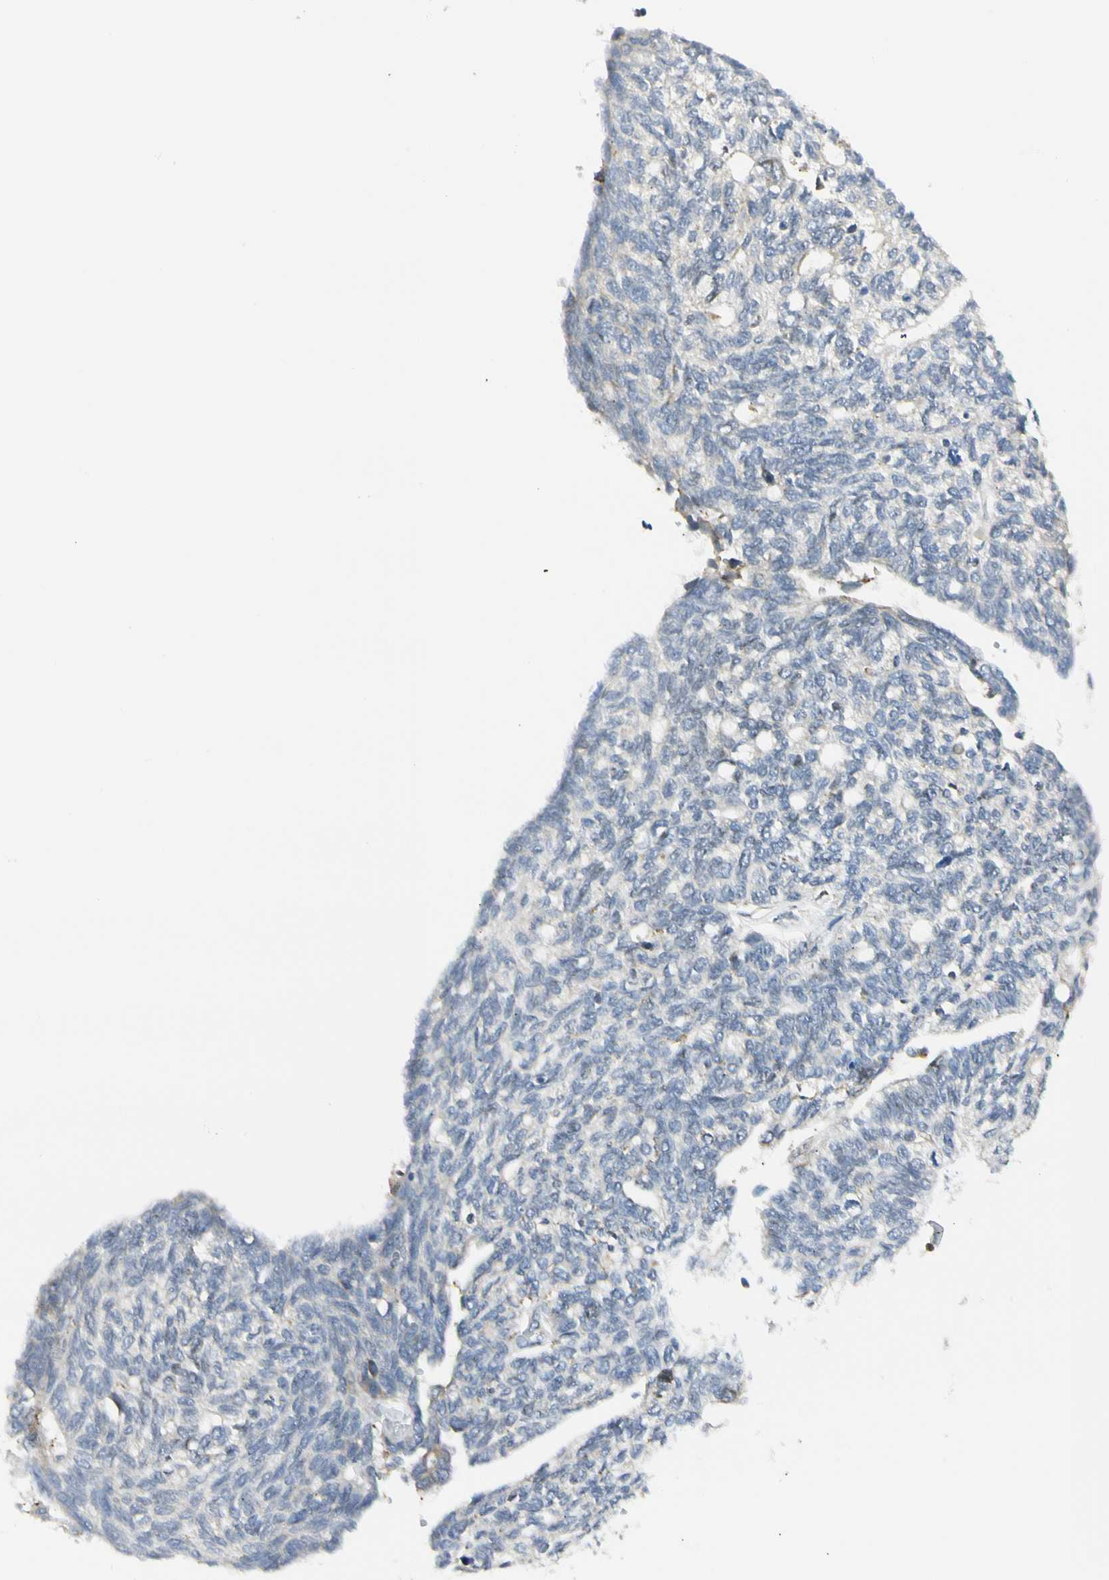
{"staining": {"intensity": "negative", "quantity": "none", "location": "none"}, "tissue": "ovarian cancer", "cell_type": "Tumor cells", "image_type": "cancer", "snomed": [{"axis": "morphology", "description": "Cystadenocarcinoma, serous, NOS"}, {"axis": "topography", "description": "Ovary"}], "caption": "DAB immunohistochemical staining of serous cystadenocarcinoma (ovarian) demonstrates no significant expression in tumor cells.", "gene": "TNFSF11", "patient": {"sex": "female", "age": 79}}